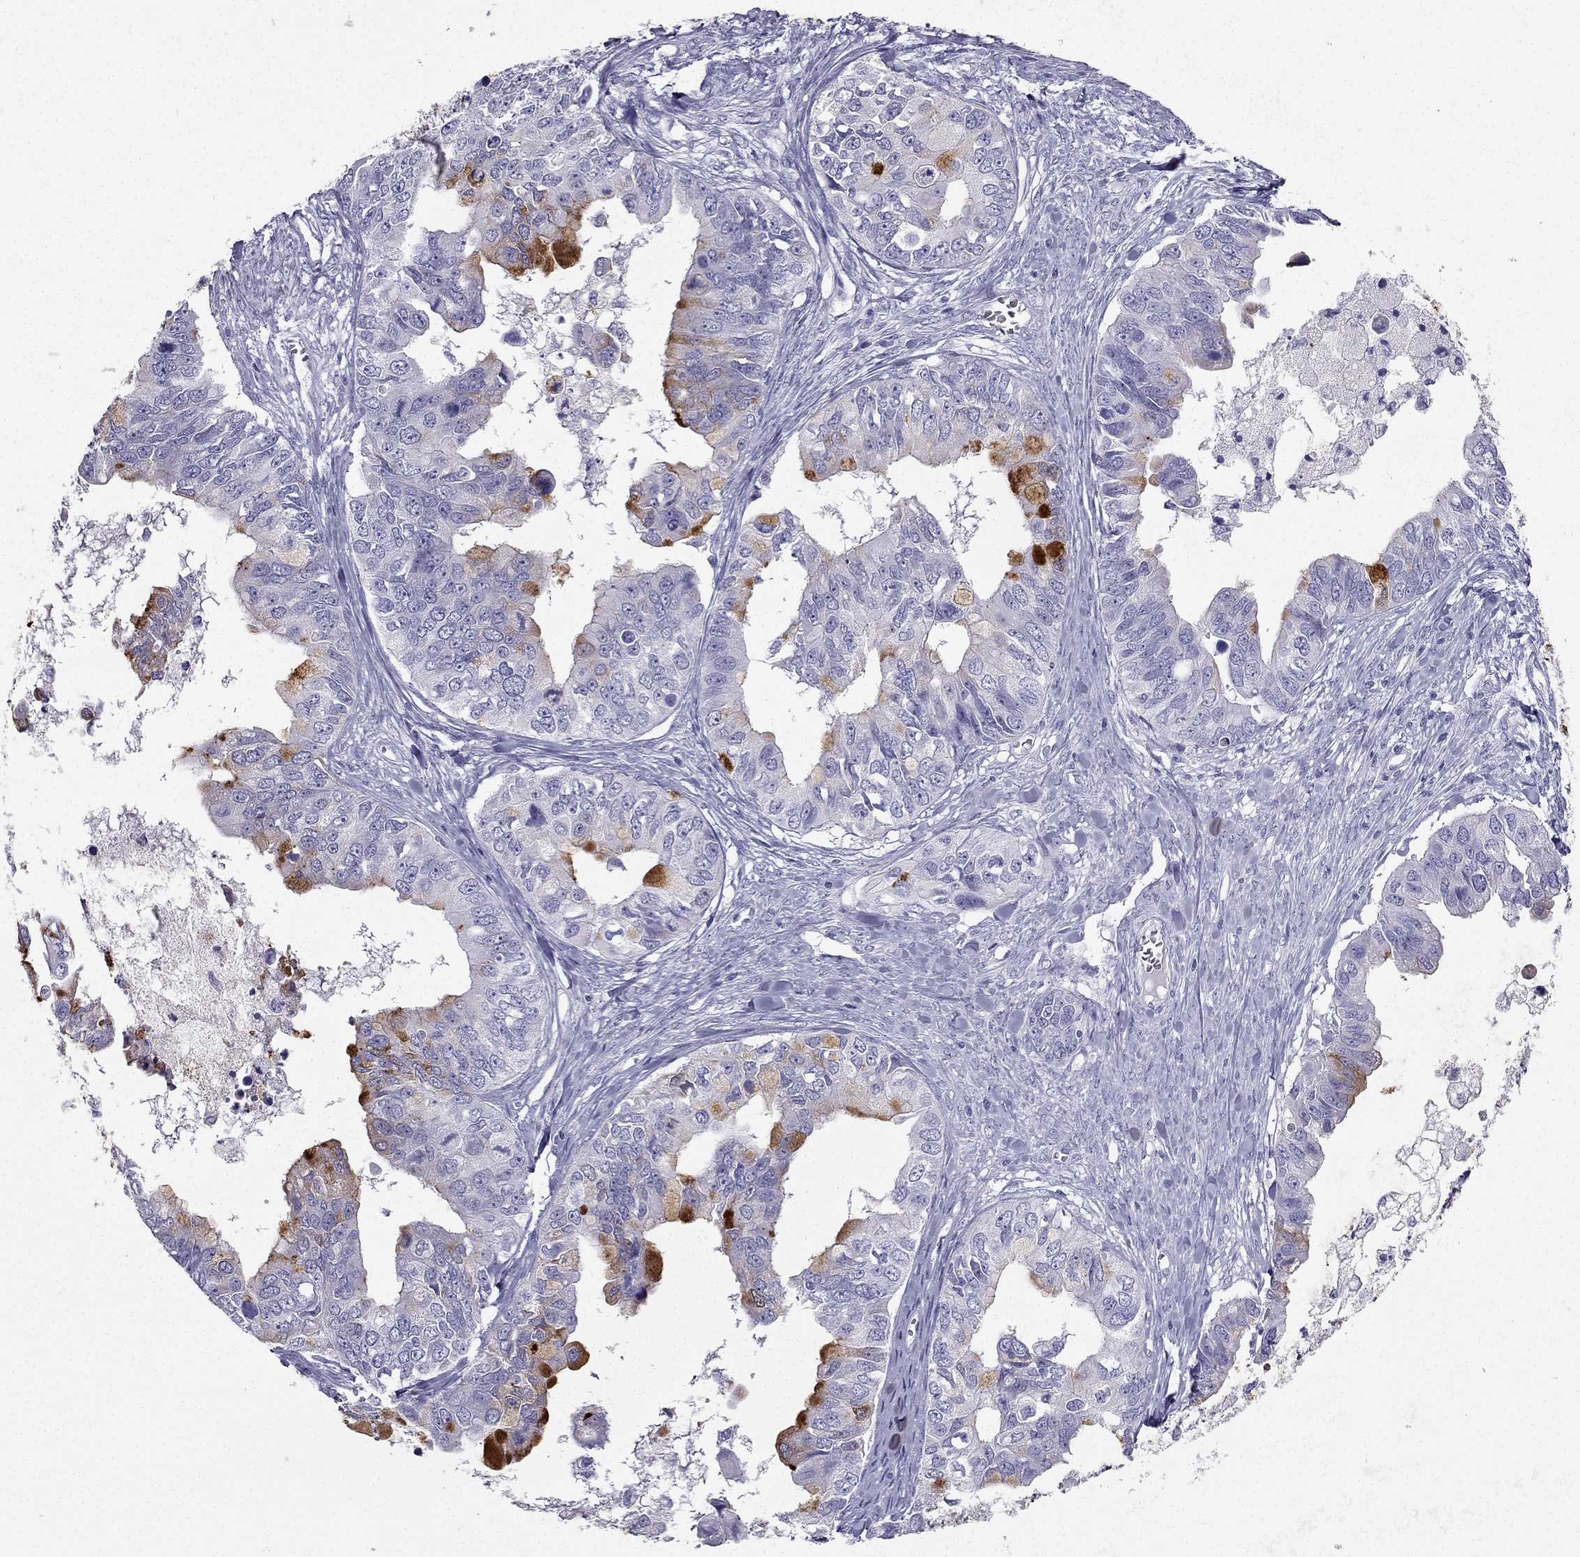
{"staining": {"intensity": "moderate", "quantity": "<25%", "location": "cytoplasmic/membranous"}, "tissue": "ovarian cancer", "cell_type": "Tumor cells", "image_type": "cancer", "snomed": [{"axis": "morphology", "description": "Cystadenocarcinoma, mucinous, NOS"}, {"axis": "topography", "description": "Ovary"}], "caption": "An immunohistochemistry (IHC) histopathology image of neoplastic tissue is shown. Protein staining in brown labels moderate cytoplasmic/membranous positivity in ovarian mucinous cystadenocarcinoma within tumor cells.", "gene": "TFF3", "patient": {"sex": "female", "age": 76}}